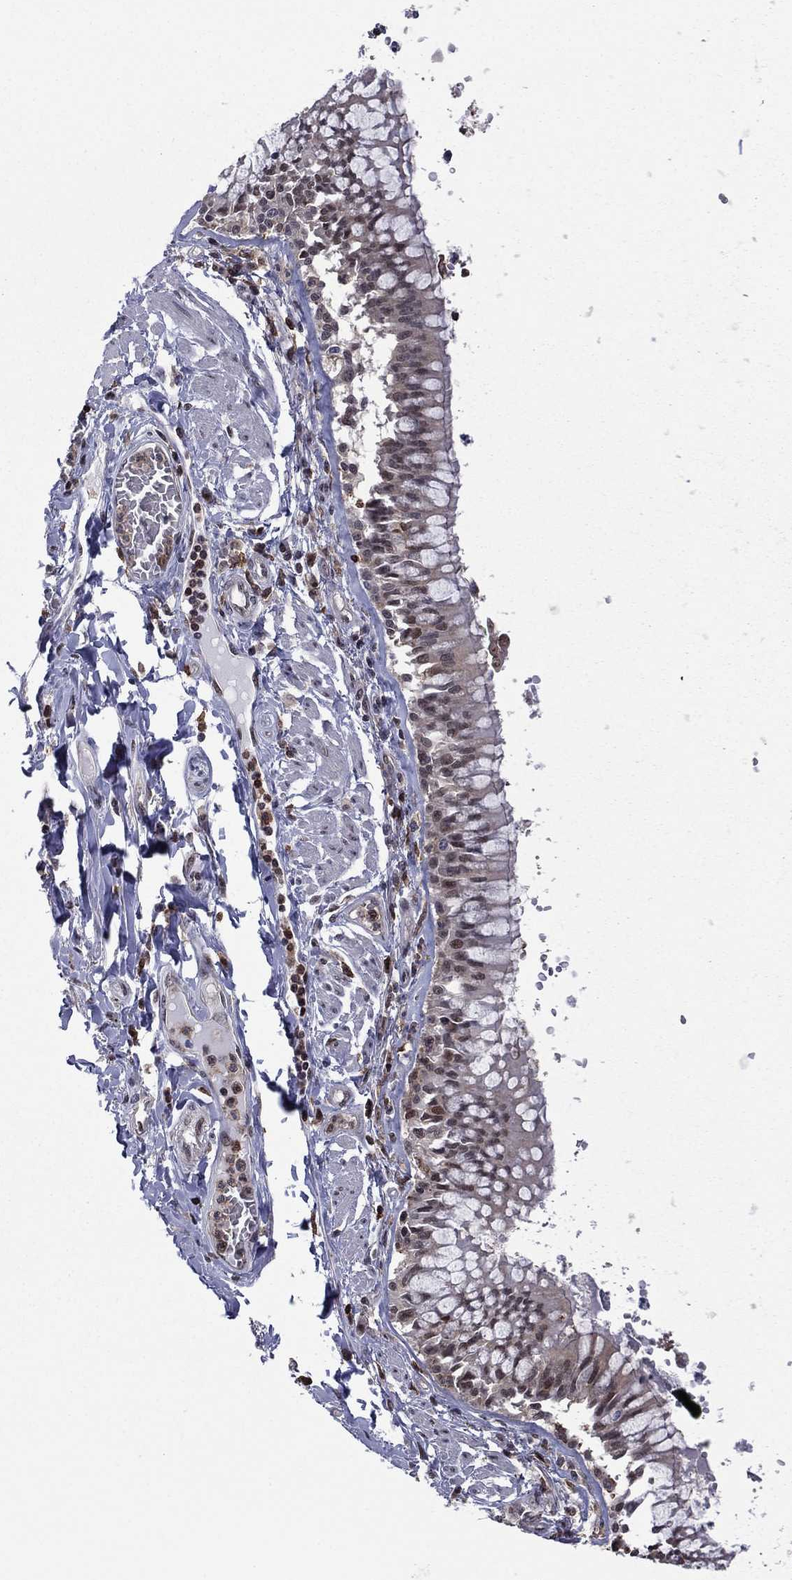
{"staining": {"intensity": "moderate", "quantity": "25%-75%", "location": "cytoplasmic/membranous,nuclear"}, "tissue": "bronchus", "cell_type": "Respiratory epithelial cells", "image_type": "normal", "snomed": [{"axis": "morphology", "description": "Normal tissue, NOS"}, {"axis": "morphology", "description": "Squamous cell carcinoma, NOS"}, {"axis": "topography", "description": "Cartilage tissue"}, {"axis": "topography", "description": "Bronchus"}, {"axis": "topography", "description": "Lung"}], "caption": "Brown immunohistochemical staining in benign bronchus reveals moderate cytoplasmic/membranous,nuclear positivity in about 25%-75% of respiratory epithelial cells.", "gene": "PSMD2", "patient": {"sex": "female", "age": 49}}